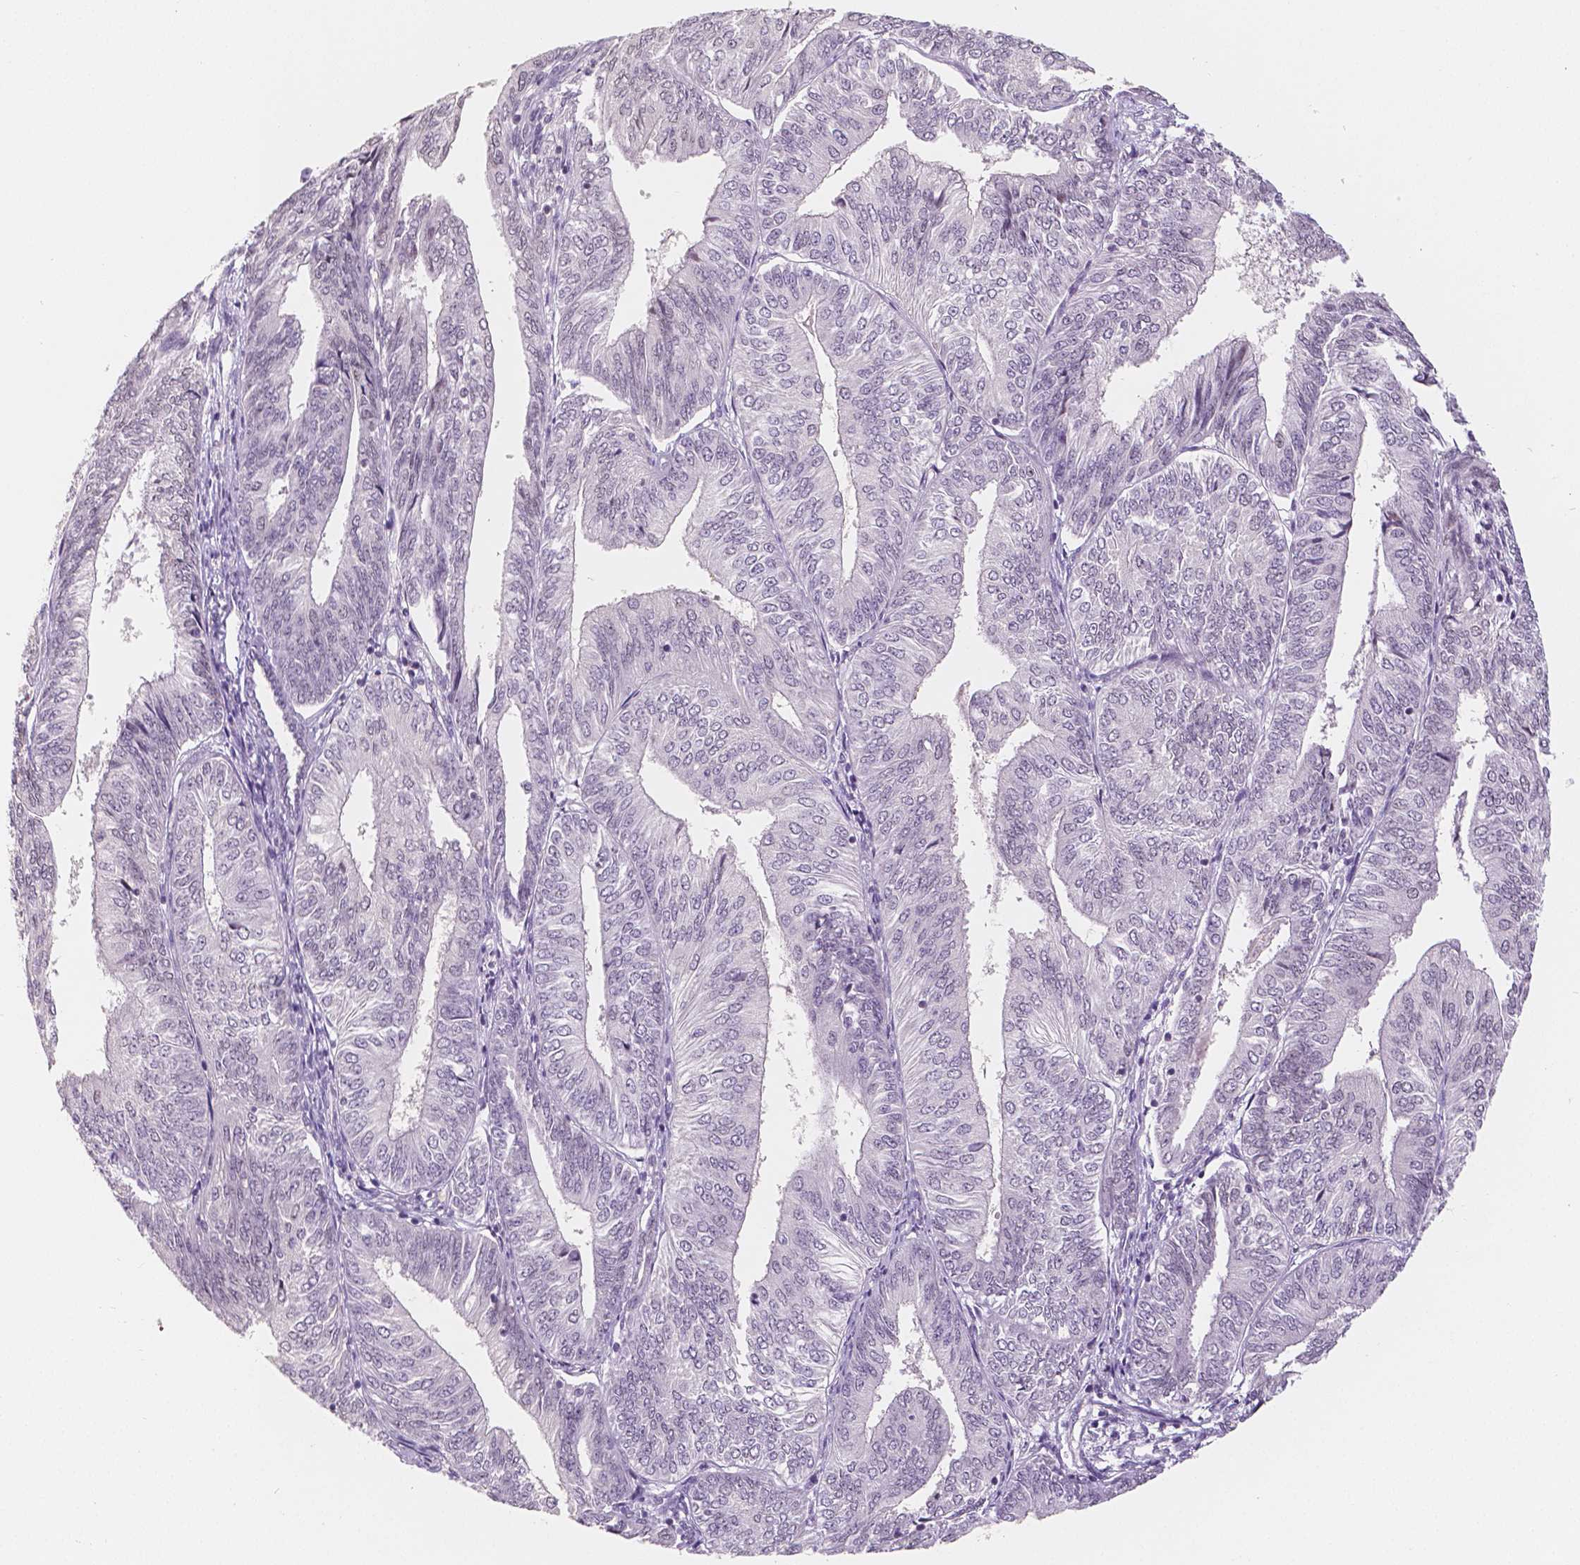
{"staining": {"intensity": "negative", "quantity": "none", "location": "none"}, "tissue": "endometrial cancer", "cell_type": "Tumor cells", "image_type": "cancer", "snomed": [{"axis": "morphology", "description": "Adenocarcinoma, NOS"}, {"axis": "topography", "description": "Endometrium"}], "caption": "IHC image of neoplastic tissue: endometrial cancer (adenocarcinoma) stained with DAB (3,3'-diaminobenzidine) reveals no significant protein staining in tumor cells.", "gene": "KDM5B", "patient": {"sex": "female", "age": 58}}